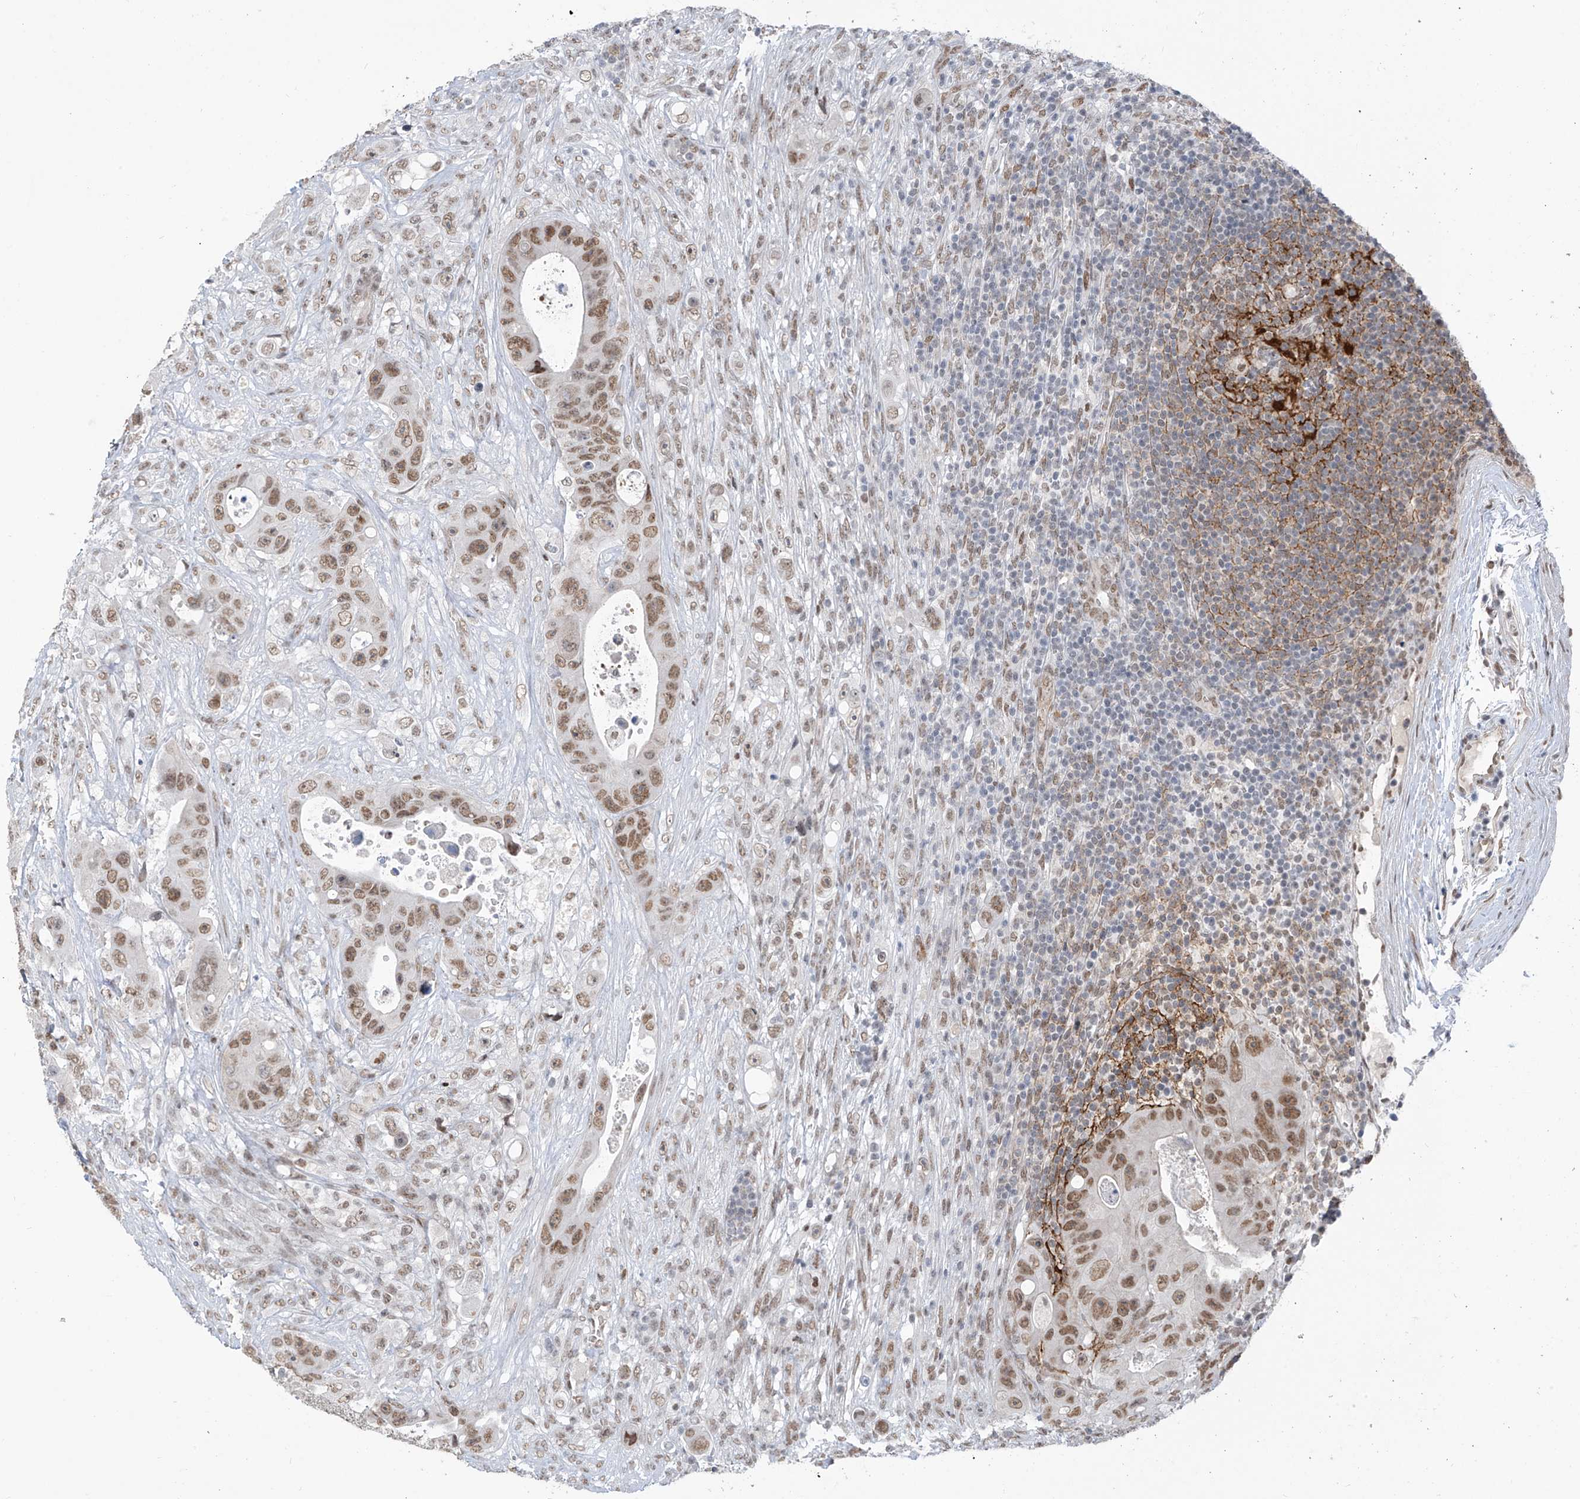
{"staining": {"intensity": "moderate", "quantity": ">75%", "location": "nuclear"}, "tissue": "colorectal cancer", "cell_type": "Tumor cells", "image_type": "cancer", "snomed": [{"axis": "morphology", "description": "Adenocarcinoma, NOS"}, {"axis": "topography", "description": "Colon"}], "caption": "IHC image of human colorectal adenocarcinoma stained for a protein (brown), which displays medium levels of moderate nuclear staining in approximately >75% of tumor cells.", "gene": "MCM9", "patient": {"sex": "female", "age": 46}}